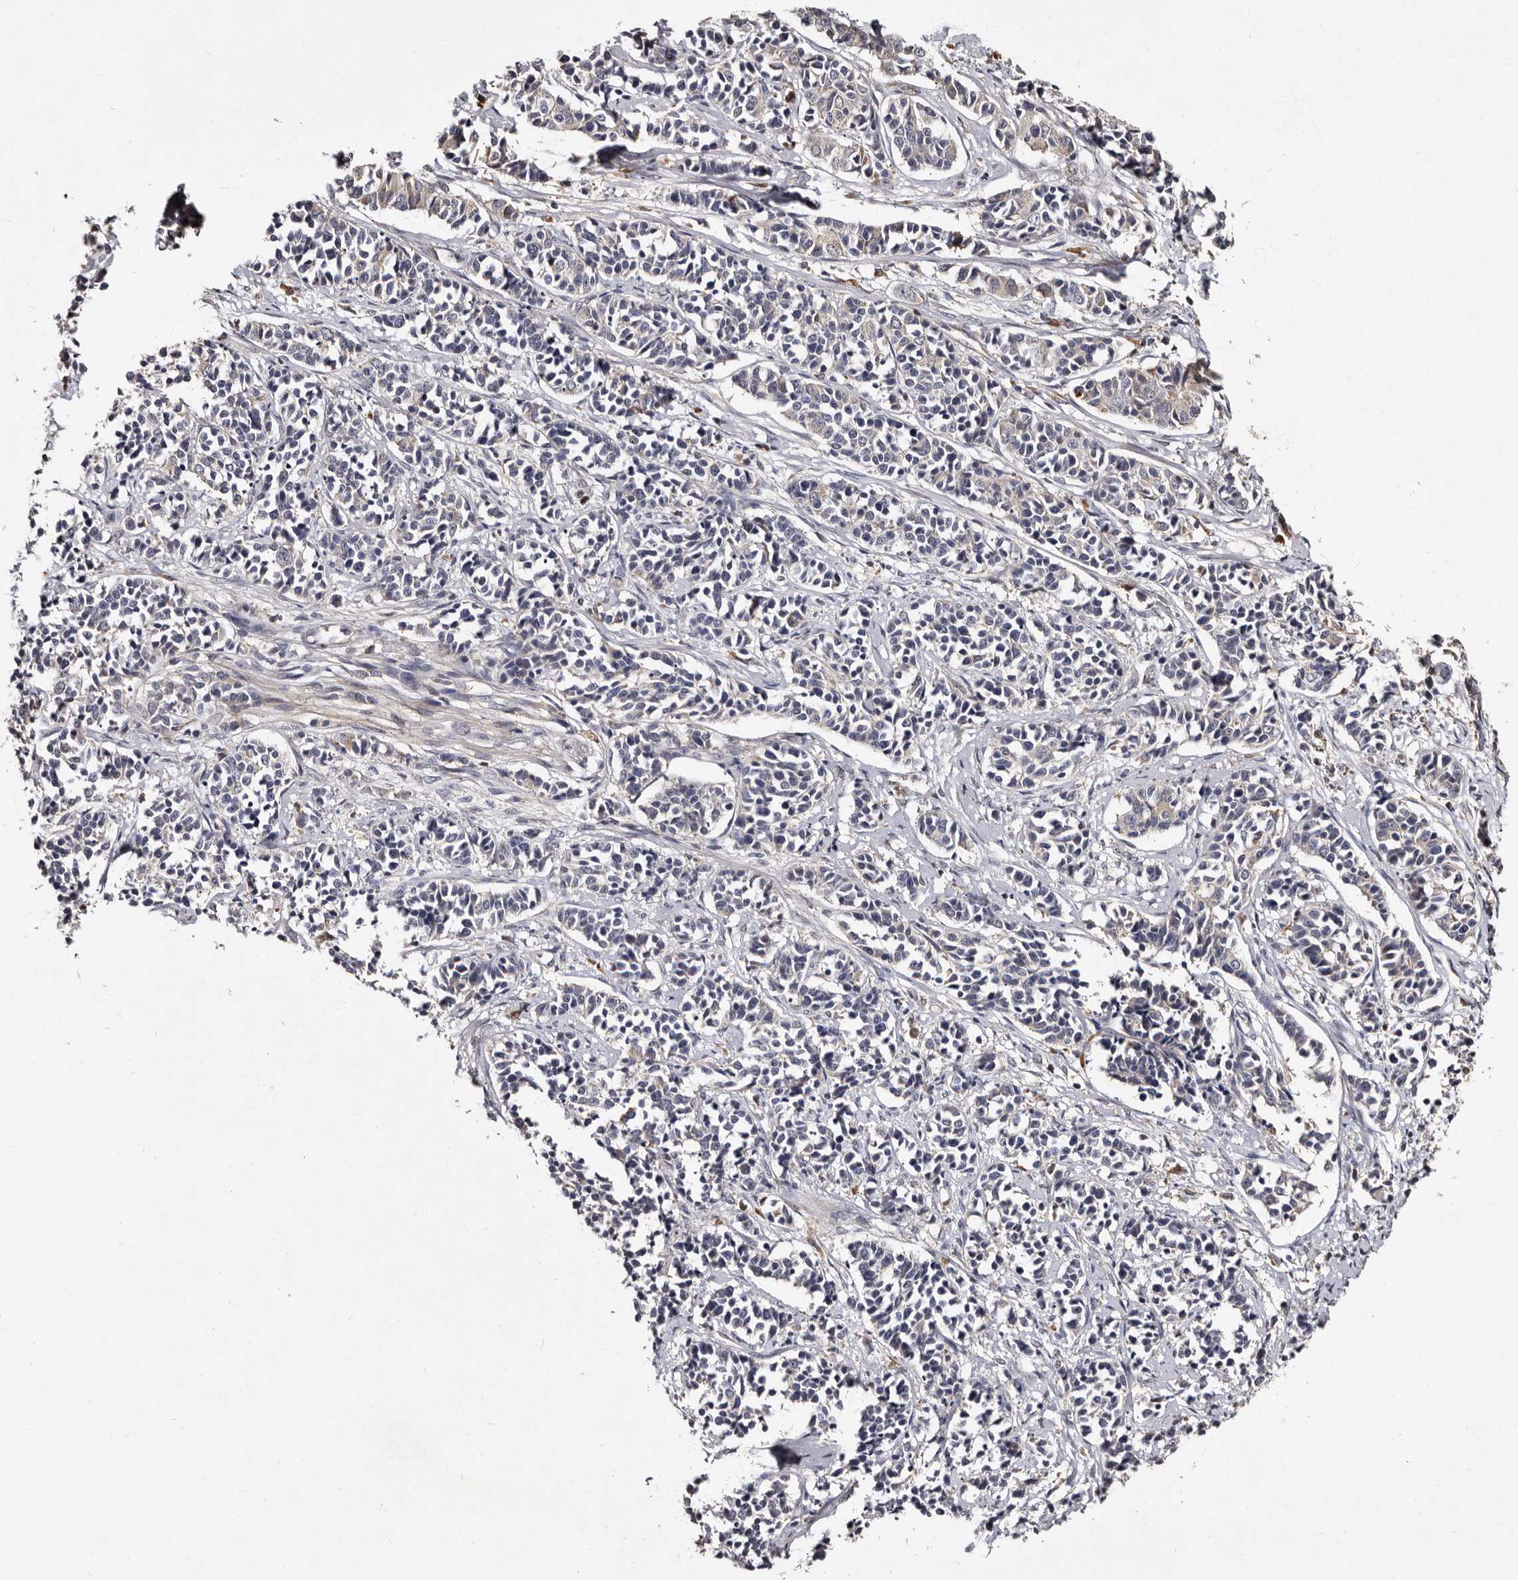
{"staining": {"intensity": "negative", "quantity": "none", "location": "none"}, "tissue": "cervical cancer", "cell_type": "Tumor cells", "image_type": "cancer", "snomed": [{"axis": "morphology", "description": "Normal tissue, NOS"}, {"axis": "morphology", "description": "Squamous cell carcinoma, NOS"}, {"axis": "topography", "description": "Cervix"}], "caption": "Photomicrograph shows no protein staining in tumor cells of cervical squamous cell carcinoma tissue.", "gene": "DNPH1", "patient": {"sex": "female", "age": 35}}